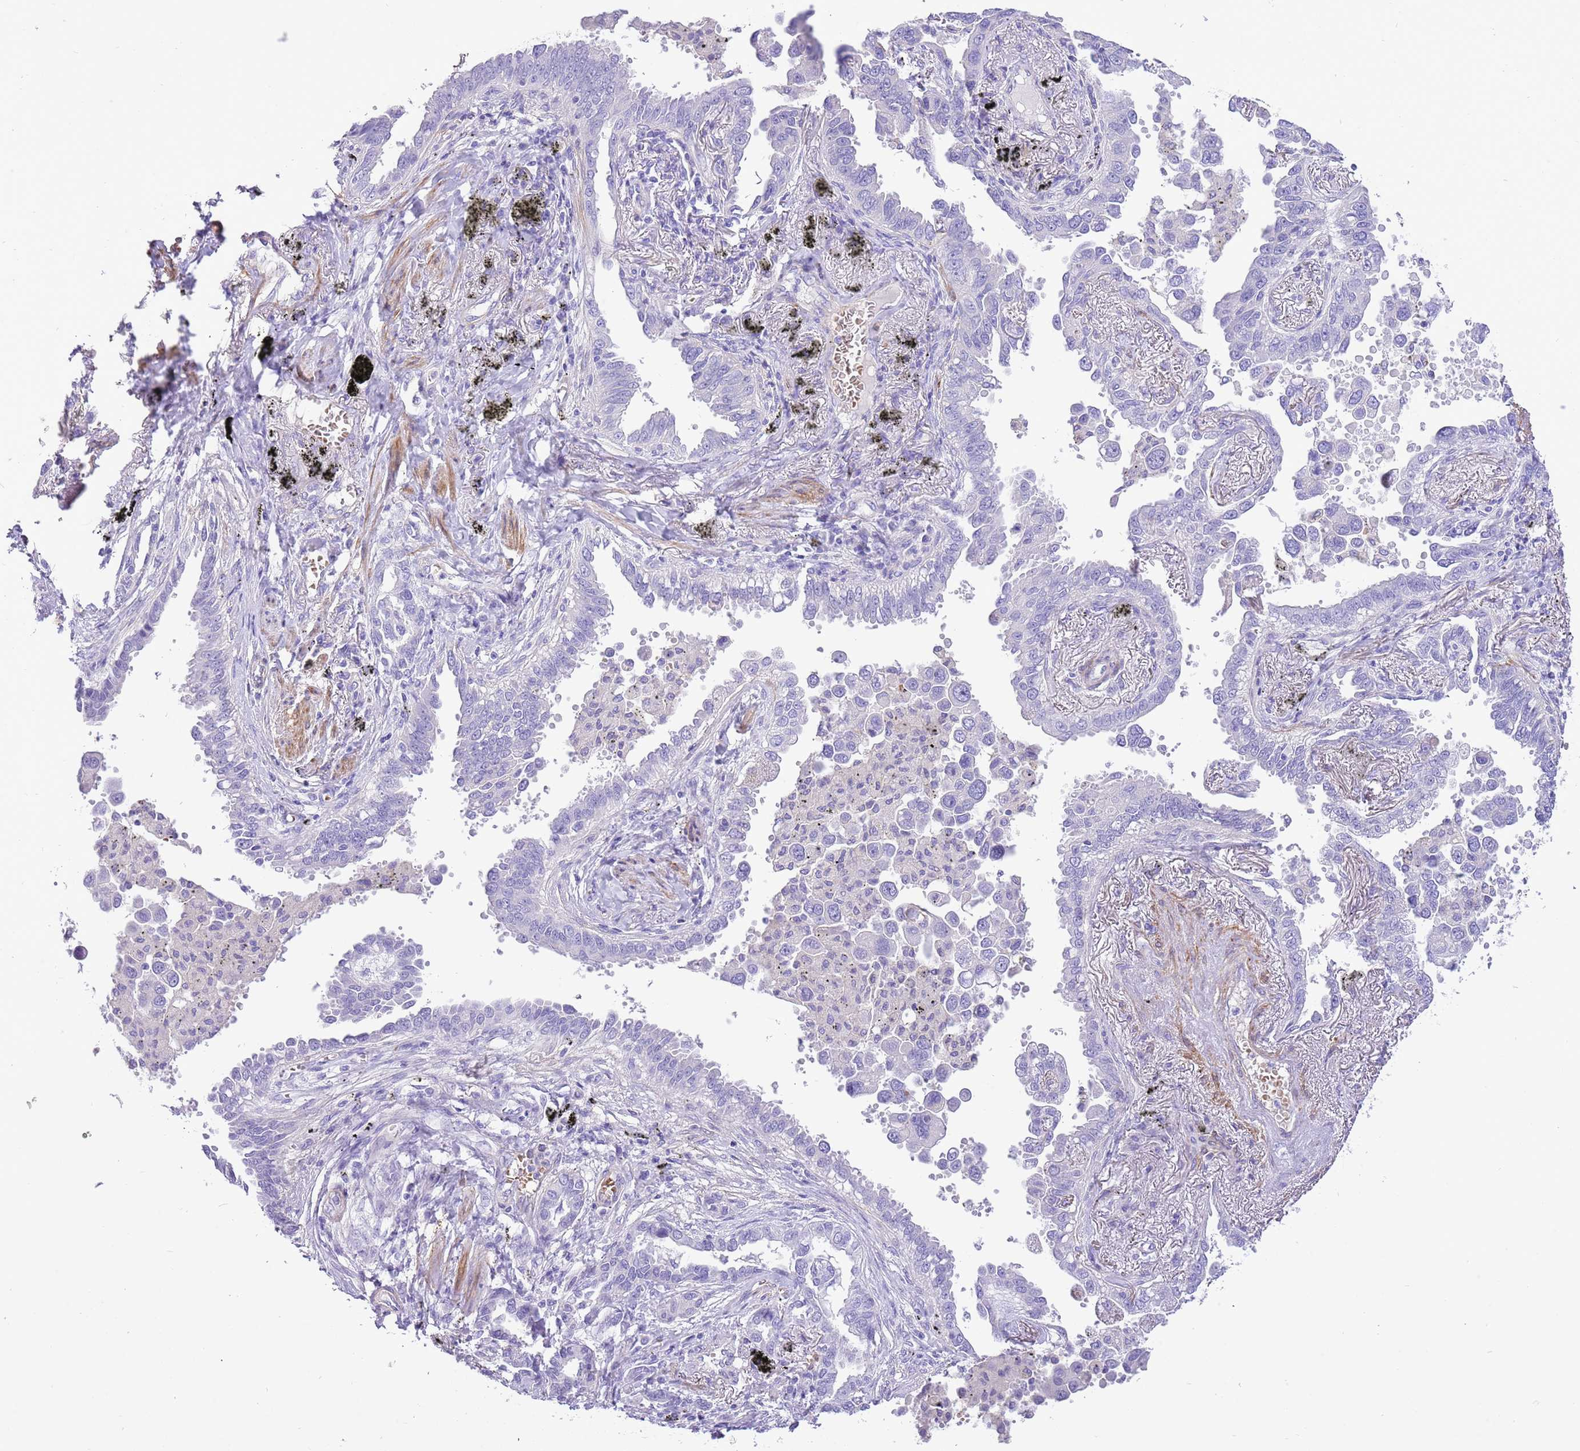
{"staining": {"intensity": "negative", "quantity": "none", "location": "none"}, "tissue": "lung cancer", "cell_type": "Tumor cells", "image_type": "cancer", "snomed": [{"axis": "morphology", "description": "Adenocarcinoma, NOS"}, {"axis": "topography", "description": "Lung"}], "caption": "A histopathology image of lung cancer (adenocarcinoma) stained for a protein displays no brown staining in tumor cells.", "gene": "KBTBD3", "patient": {"sex": "male", "age": 67}}